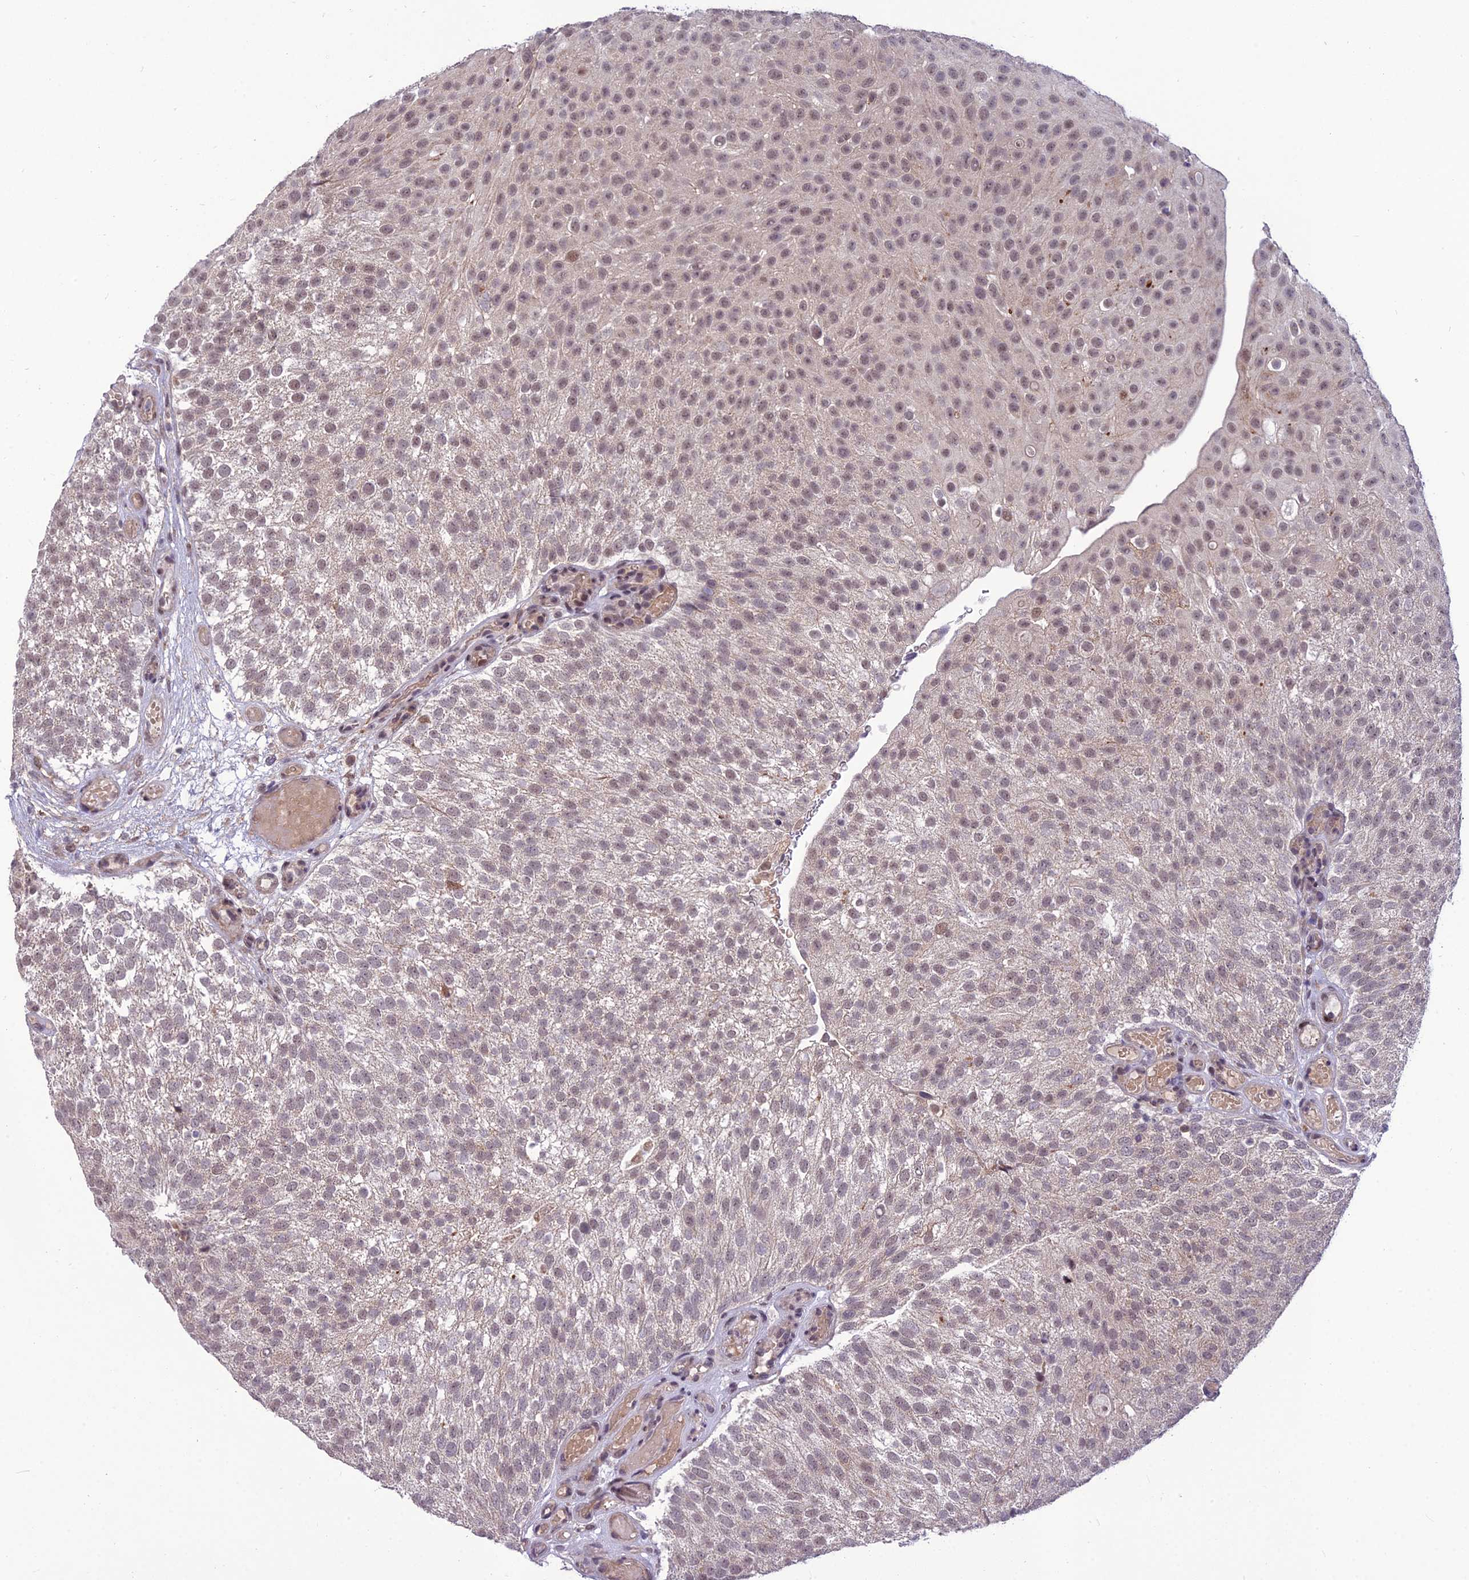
{"staining": {"intensity": "weak", "quantity": "25%-75%", "location": "nuclear"}, "tissue": "urothelial cancer", "cell_type": "Tumor cells", "image_type": "cancer", "snomed": [{"axis": "morphology", "description": "Urothelial carcinoma, Low grade"}, {"axis": "topography", "description": "Urinary bladder"}], "caption": "DAB immunohistochemical staining of low-grade urothelial carcinoma shows weak nuclear protein expression in about 25%-75% of tumor cells.", "gene": "FBRS", "patient": {"sex": "male", "age": 78}}